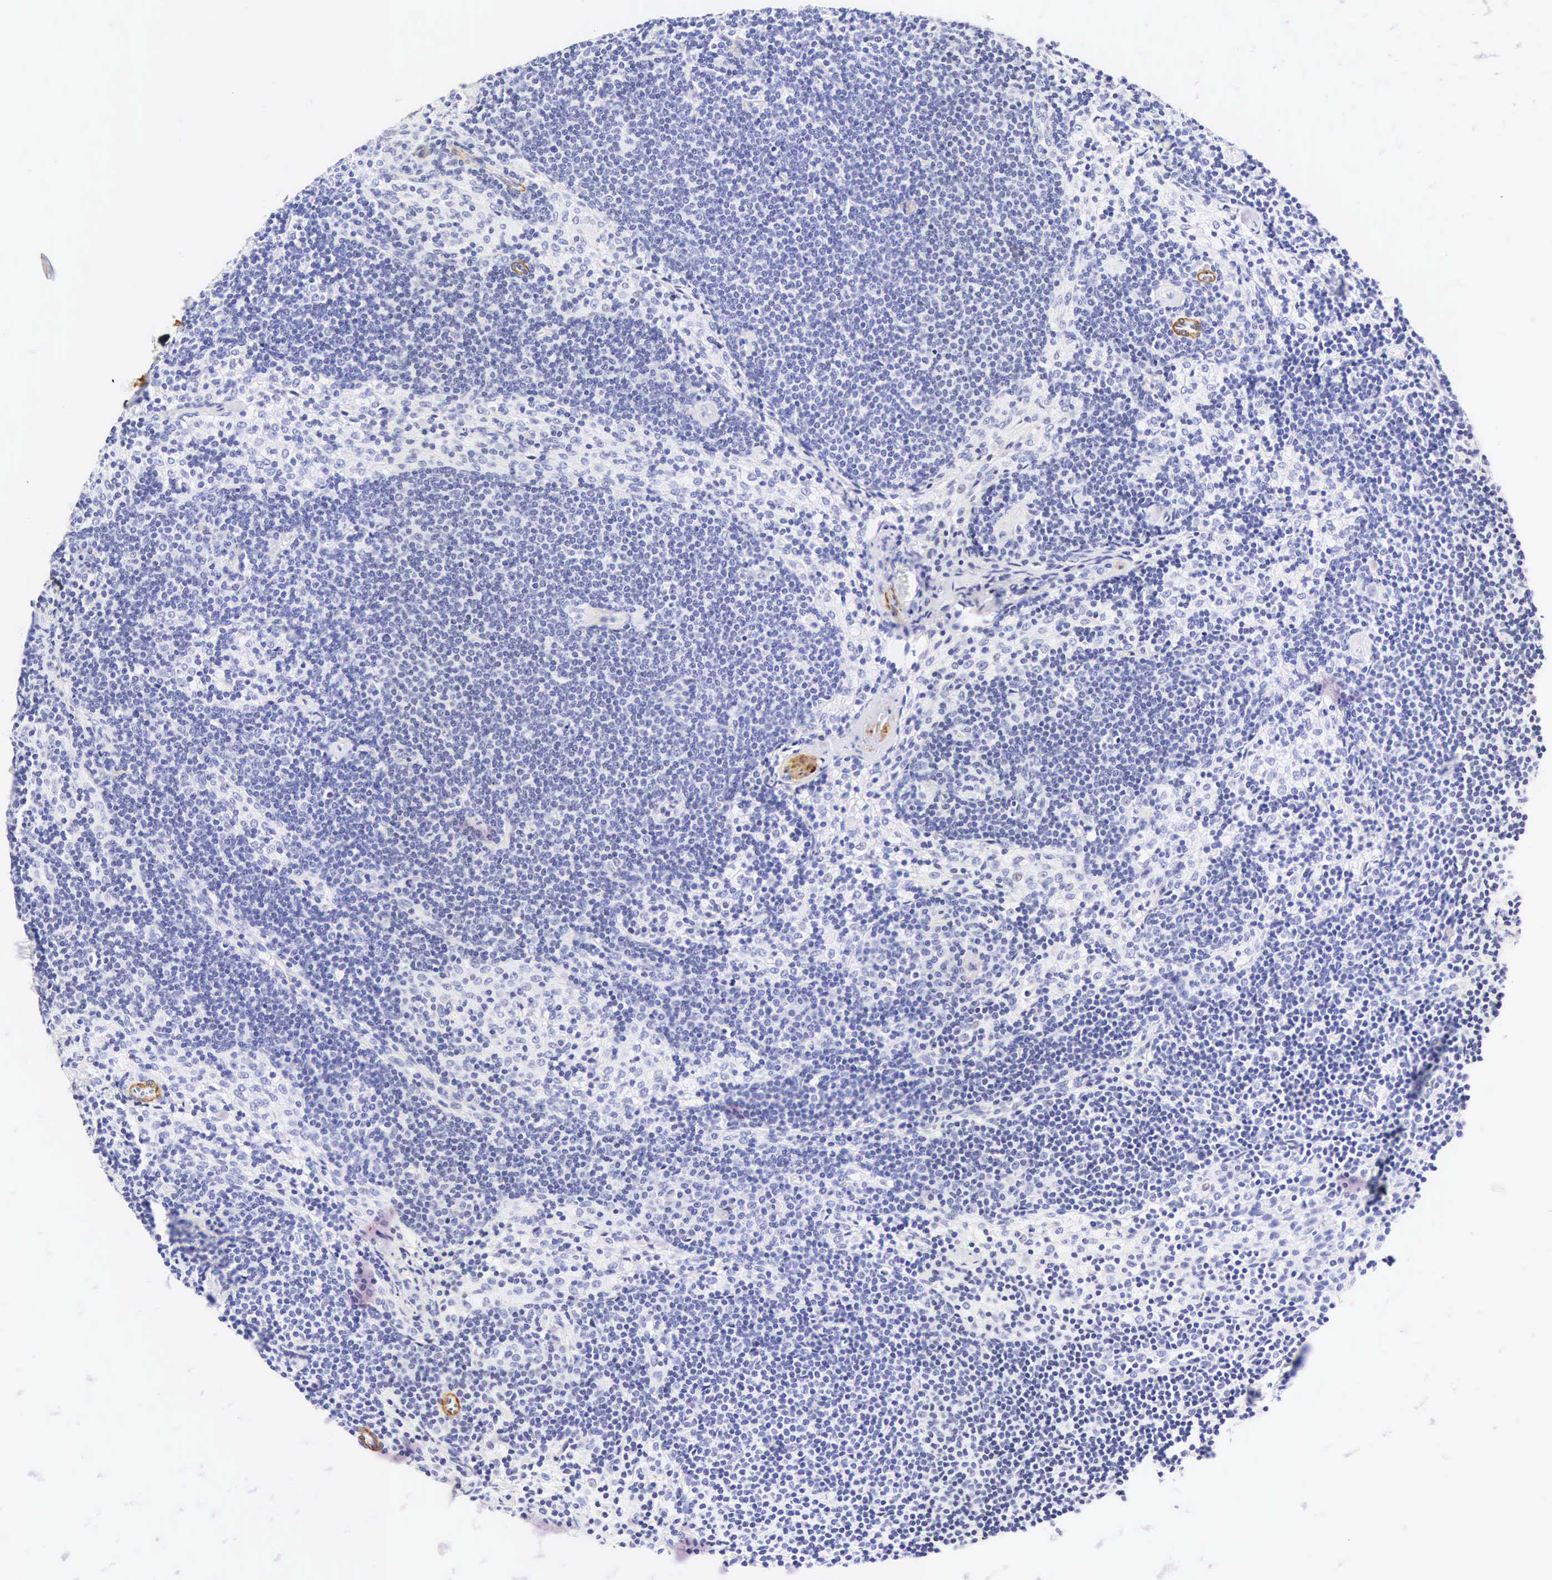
{"staining": {"intensity": "negative", "quantity": "none", "location": "none"}, "tissue": "lymph node", "cell_type": "Germinal center cells", "image_type": "normal", "snomed": [{"axis": "morphology", "description": "Normal tissue, NOS"}, {"axis": "topography", "description": "Lymph node"}], "caption": "The photomicrograph reveals no staining of germinal center cells in unremarkable lymph node. (Immunohistochemistry, brightfield microscopy, high magnification).", "gene": "CALD1", "patient": {"sex": "female", "age": 35}}